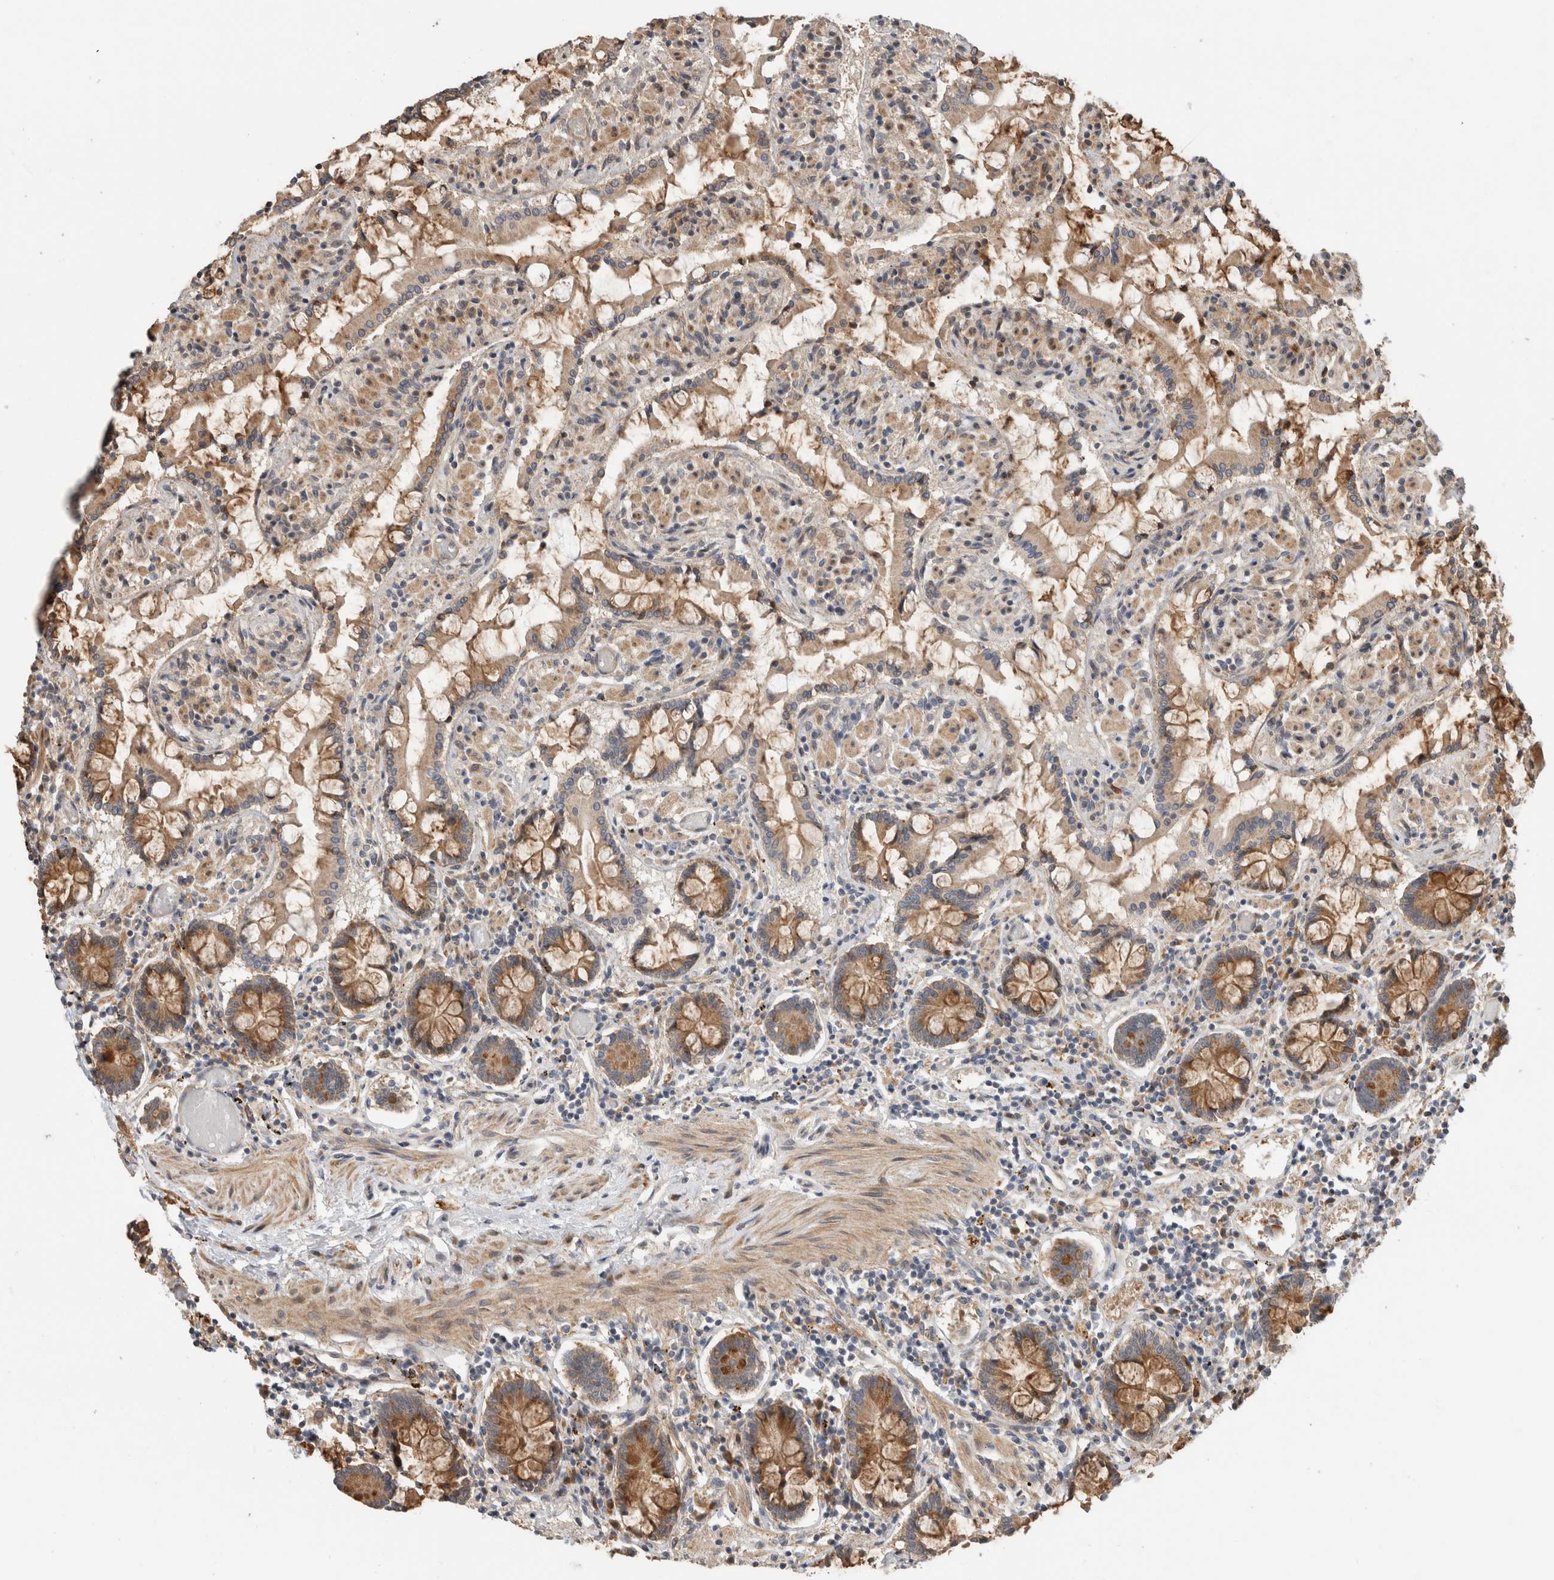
{"staining": {"intensity": "moderate", "quantity": ">75%", "location": "cytoplasmic/membranous"}, "tissue": "small intestine", "cell_type": "Glandular cells", "image_type": "normal", "snomed": [{"axis": "morphology", "description": "Normal tissue, NOS"}, {"axis": "topography", "description": "Small intestine"}], "caption": "Brown immunohistochemical staining in unremarkable small intestine demonstrates moderate cytoplasmic/membranous expression in about >75% of glandular cells. (Brightfield microscopy of DAB IHC at high magnification).", "gene": "PCDHB15", "patient": {"sex": "male", "age": 41}}